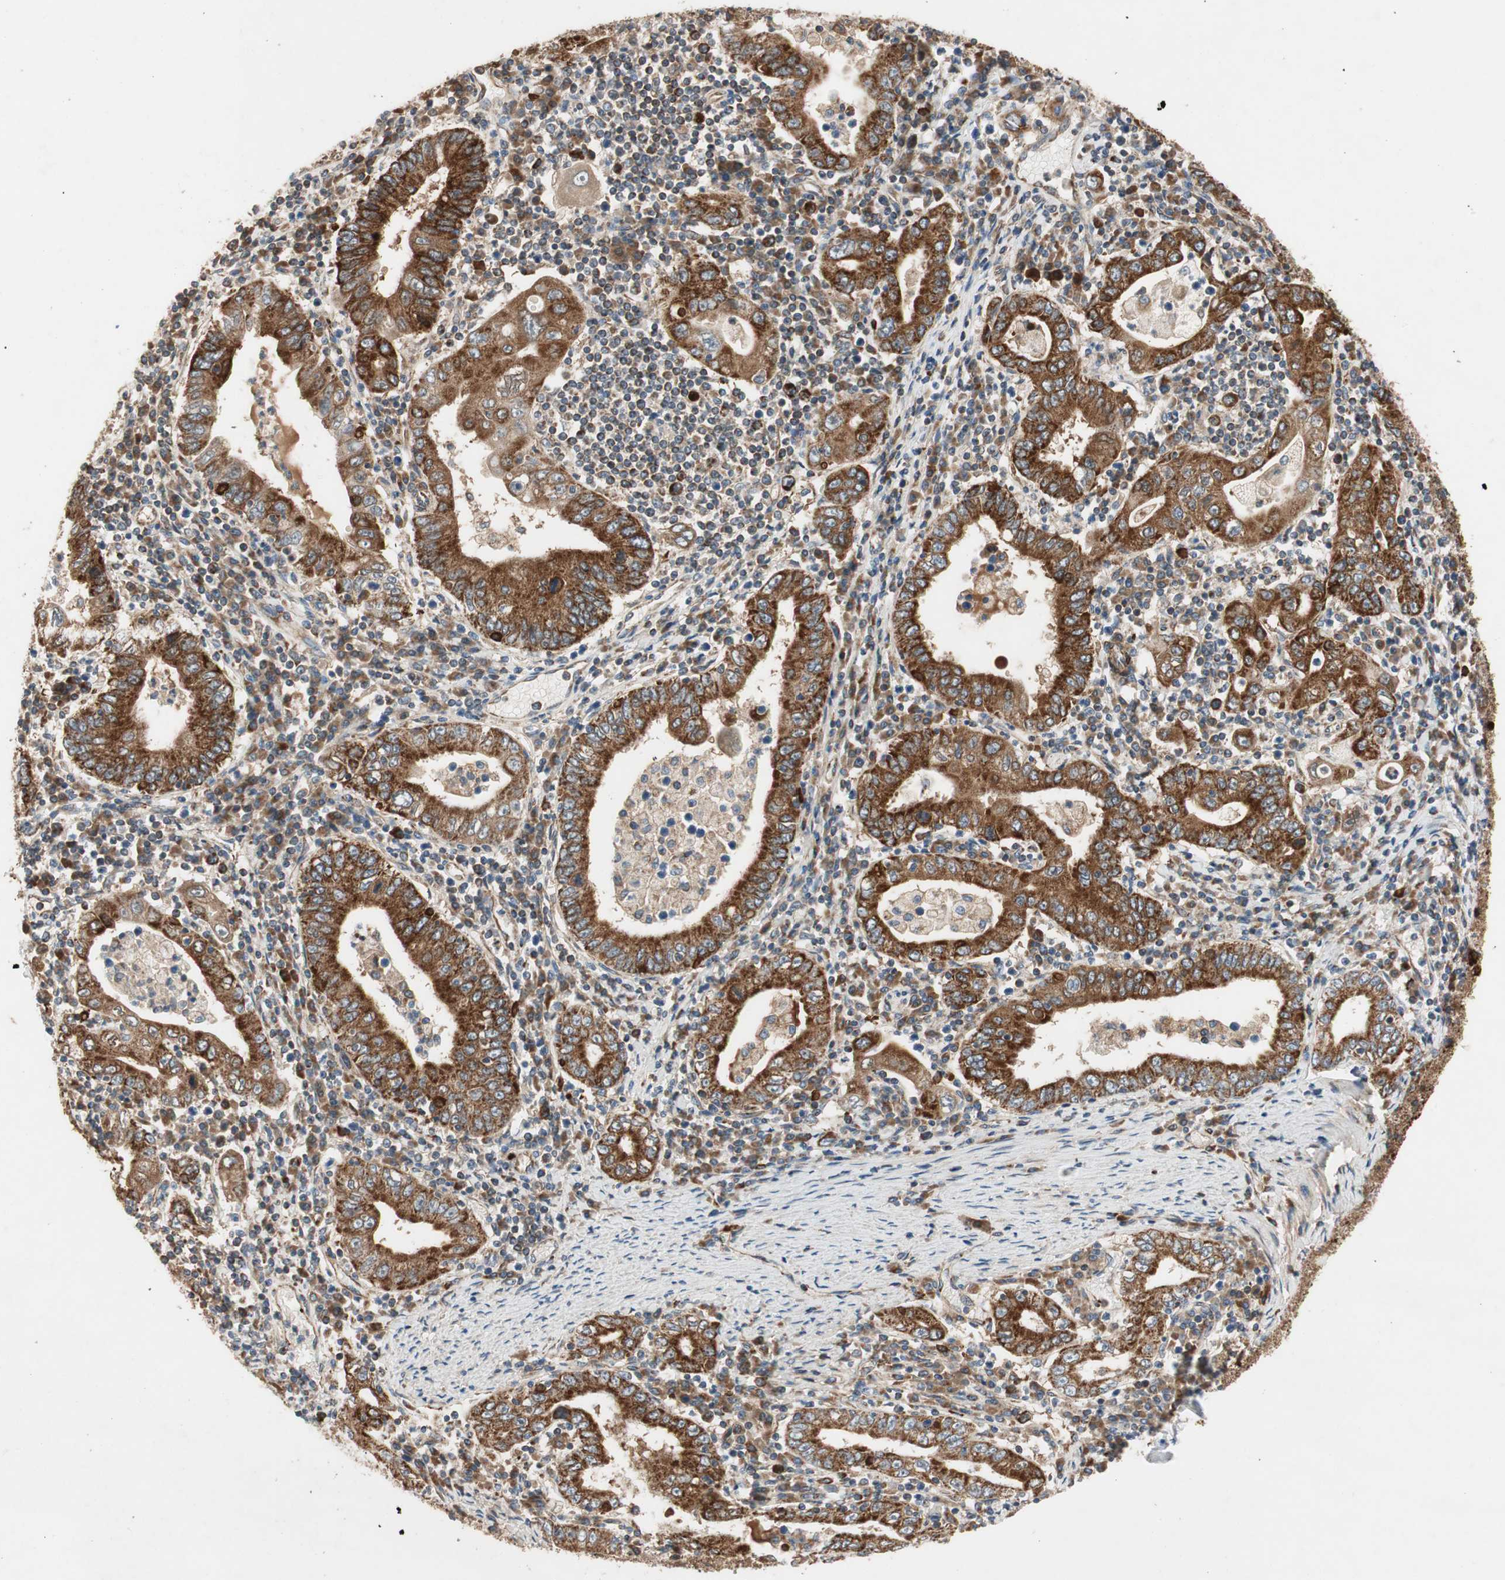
{"staining": {"intensity": "strong", "quantity": ">75%", "location": "cytoplasmic/membranous"}, "tissue": "stomach cancer", "cell_type": "Tumor cells", "image_type": "cancer", "snomed": [{"axis": "morphology", "description": "Normal tissue, NOS"}, {"axis": "morphology", "description": "Adenocarcinoma, NOS"}, {"axis": "topography", "description": "Esophagus"}, {"axis": "topography", "description": "Stomach, upper"}, {"axis": "topography", "description": "Peripheral nerve tissue"}], "caption": "This photomicrograph displays stomach adenocarcinoma stained with immunohistochemistry (IHC) to label a protein in brown. The cytoplasmic/membranous of tumor cells show strong positivity for the protein. Nuclei are counter-stained blue.", "gene": "AKAP1", "patient": {"sex": "male", "age": 62}}